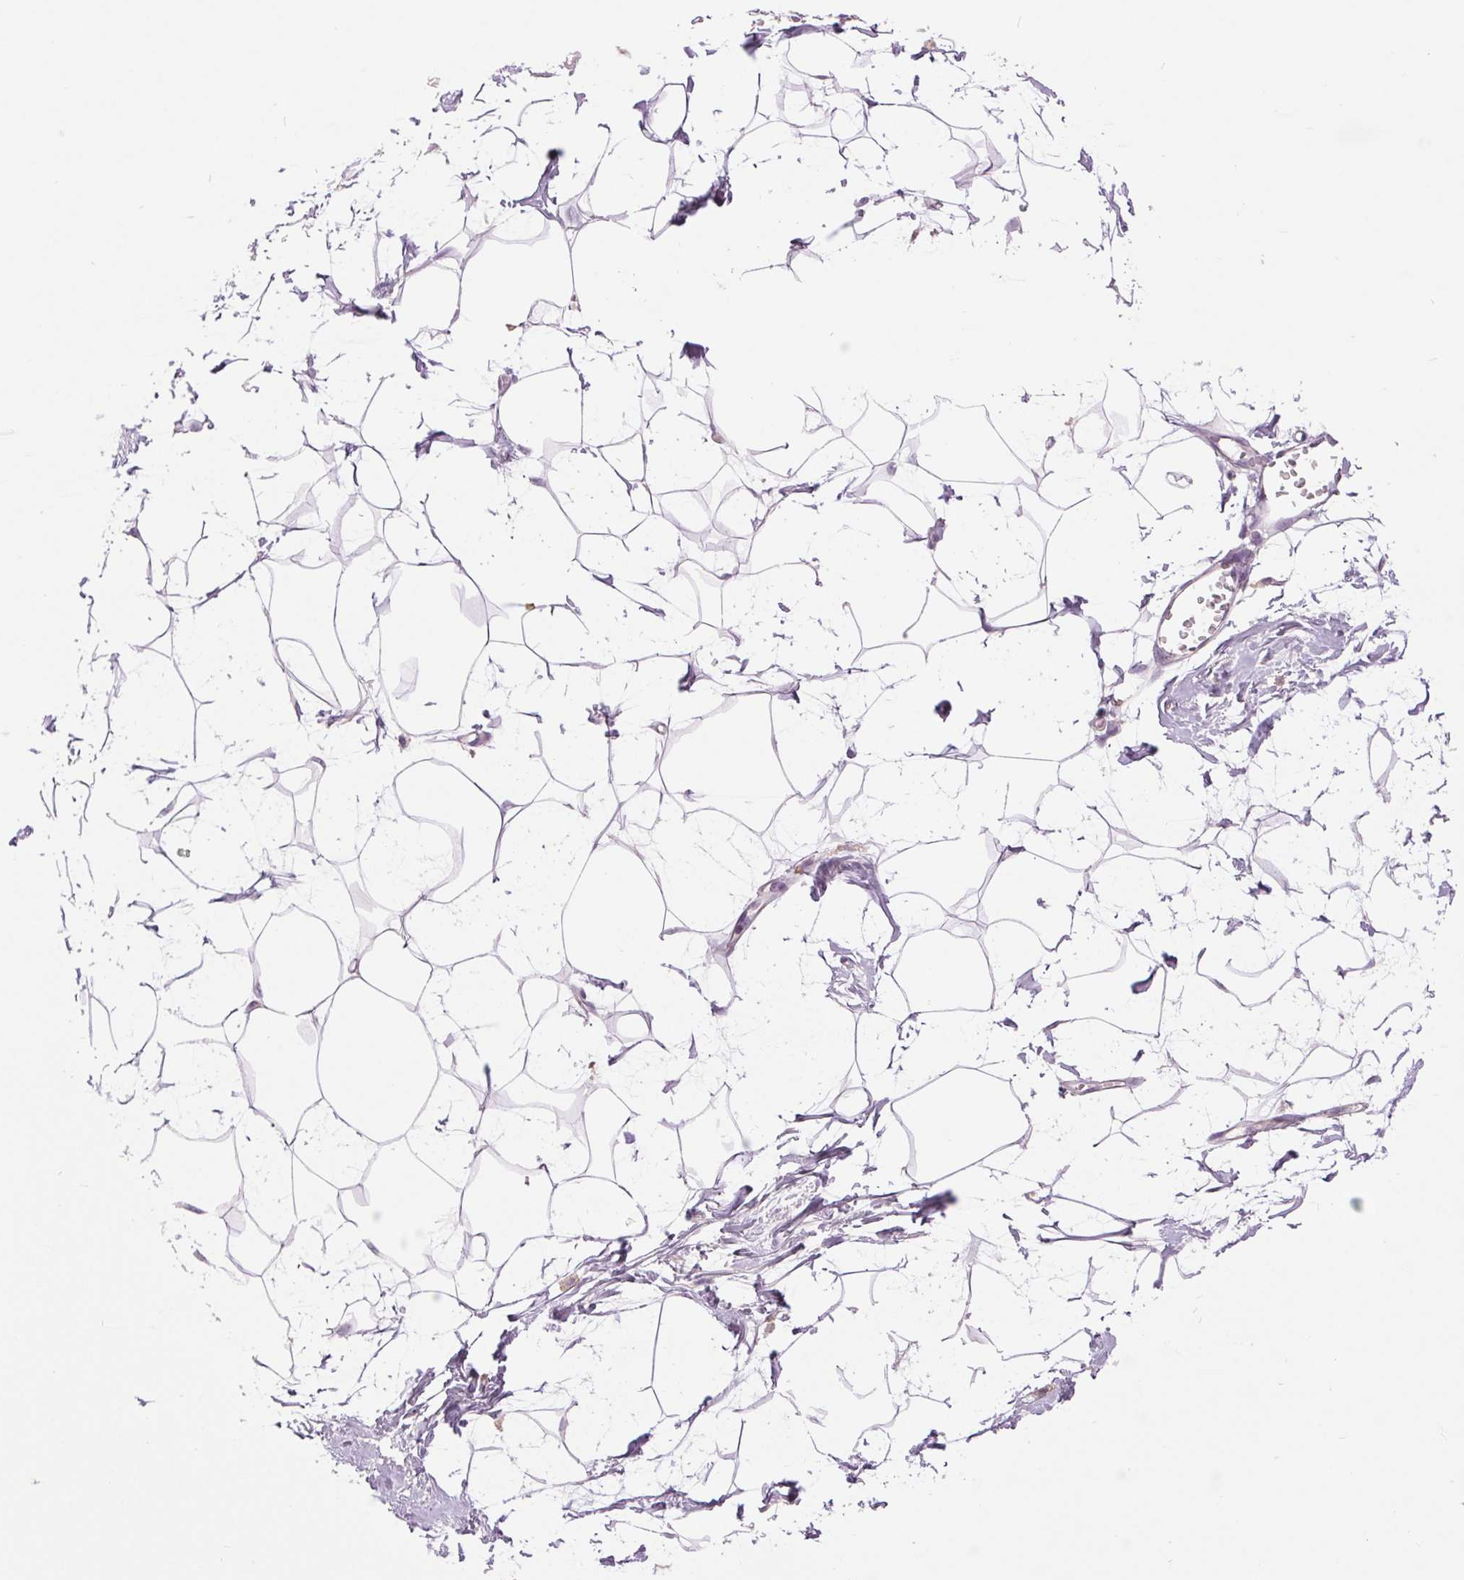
{"staining": {"intensity": "negative", "quantity": "none", "location": "none"}, "tissue": "breast", "cell_type": "Adipocytes", "image_type": "normal", "snomed": [{"axis": "morphology", "description": "Normal tissue, NOS"}, {"axis": "topography", "description": "Breast"}], "caption": "DAB (3,3'-diaminobenzidine) immunohistochemical staining of normal human breast exhibits no significant expression in adipocytes.", "gene": "FXYD4", "patient": {"sex": "female", "age": 45}}